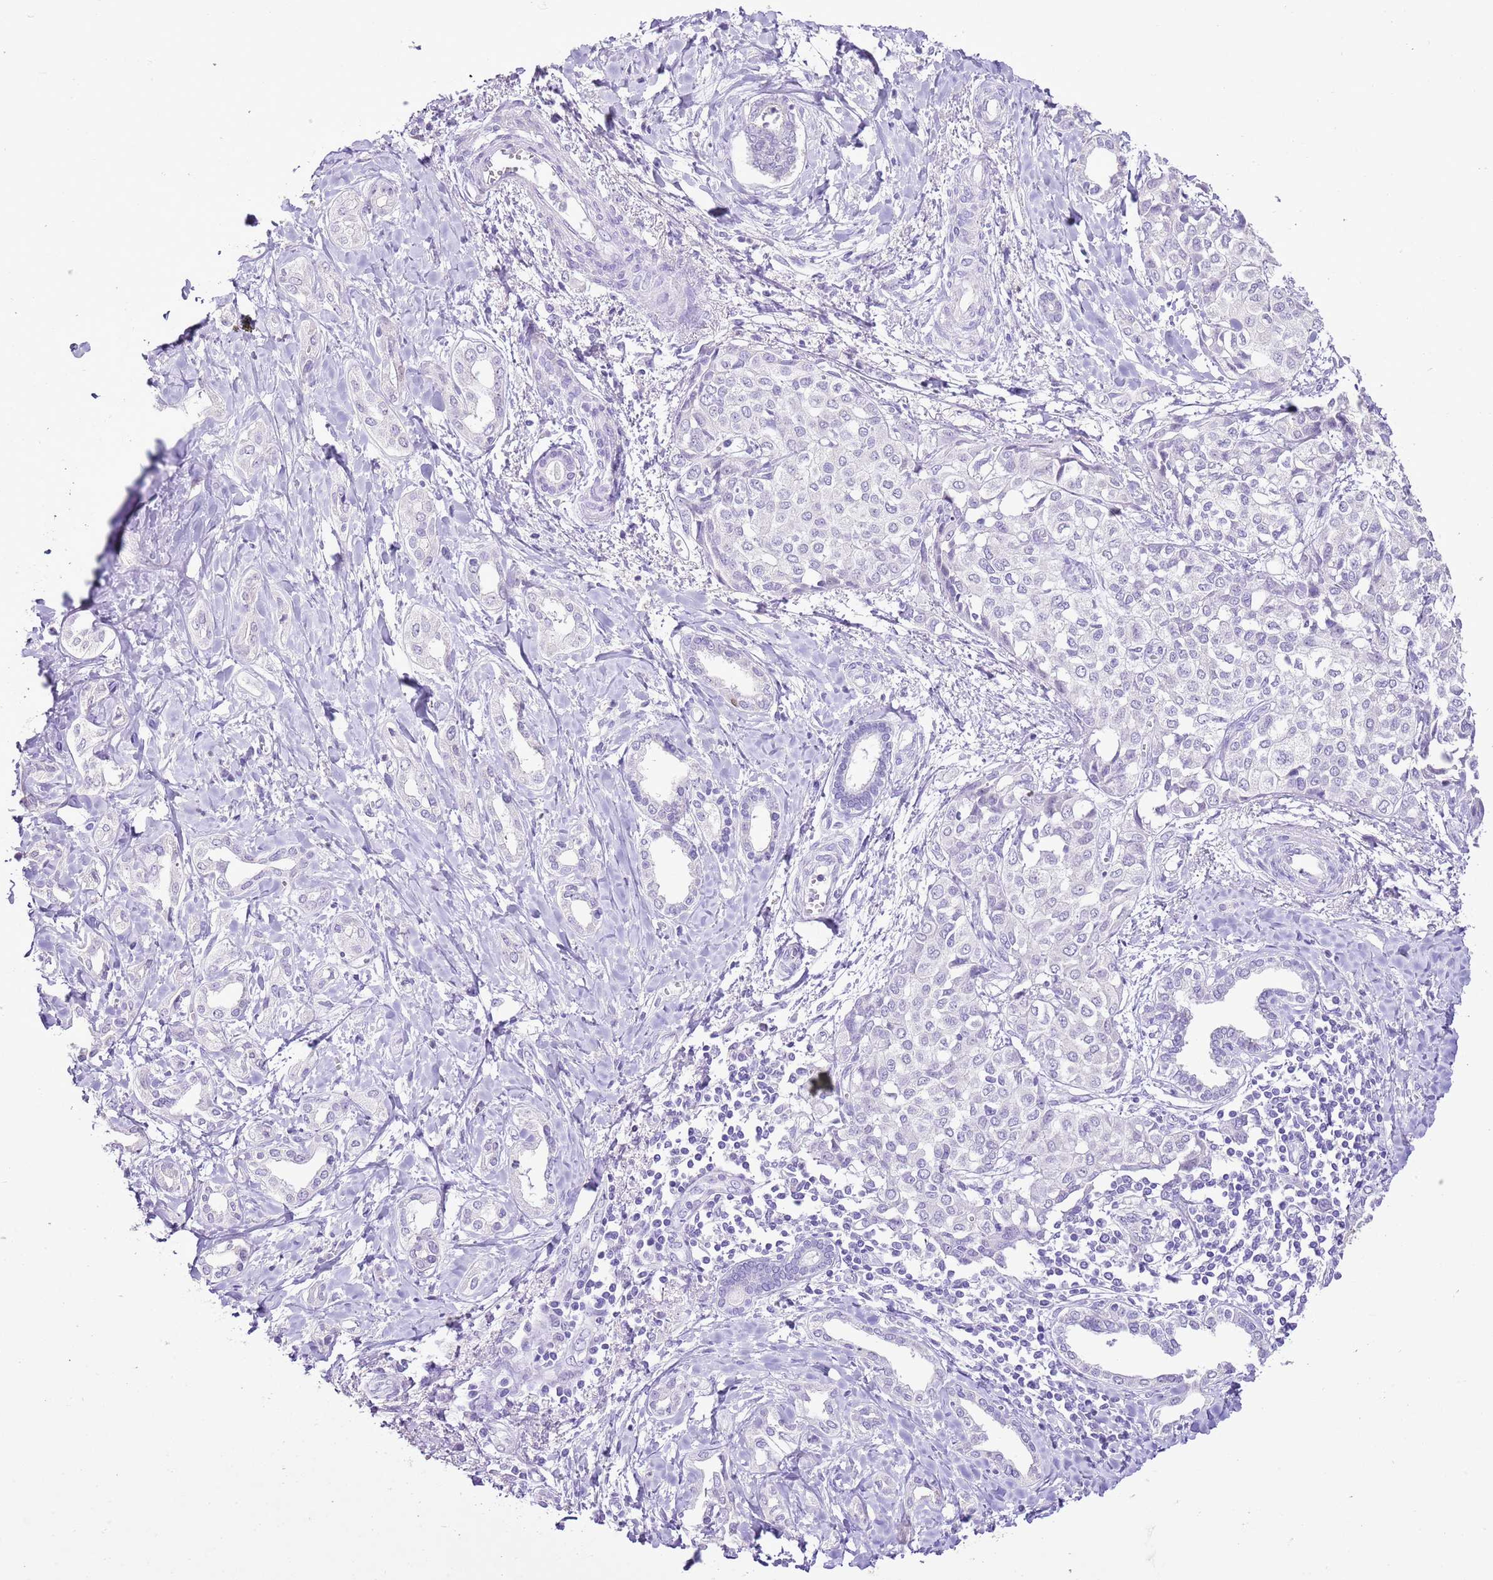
{"staining": {"intensity": "negative", "quantity": "none", "location": "none"}, "tissue": "liver cancer", "cell_type": "Tumor cells", "image_type": "cancer", "snomed": [{"axis": "morphology", "description": "Cholangiocarcinoma"}, {"axis": "topography", "description": "Liver"}], "caption": "This is an immunohistochemistry (IHC) histopathology image of human cholangiocarcinoma (liver). There is no staining in tumor cells.", "gene": "XPO7", "patient": {"sex": "female", "age": 77}}